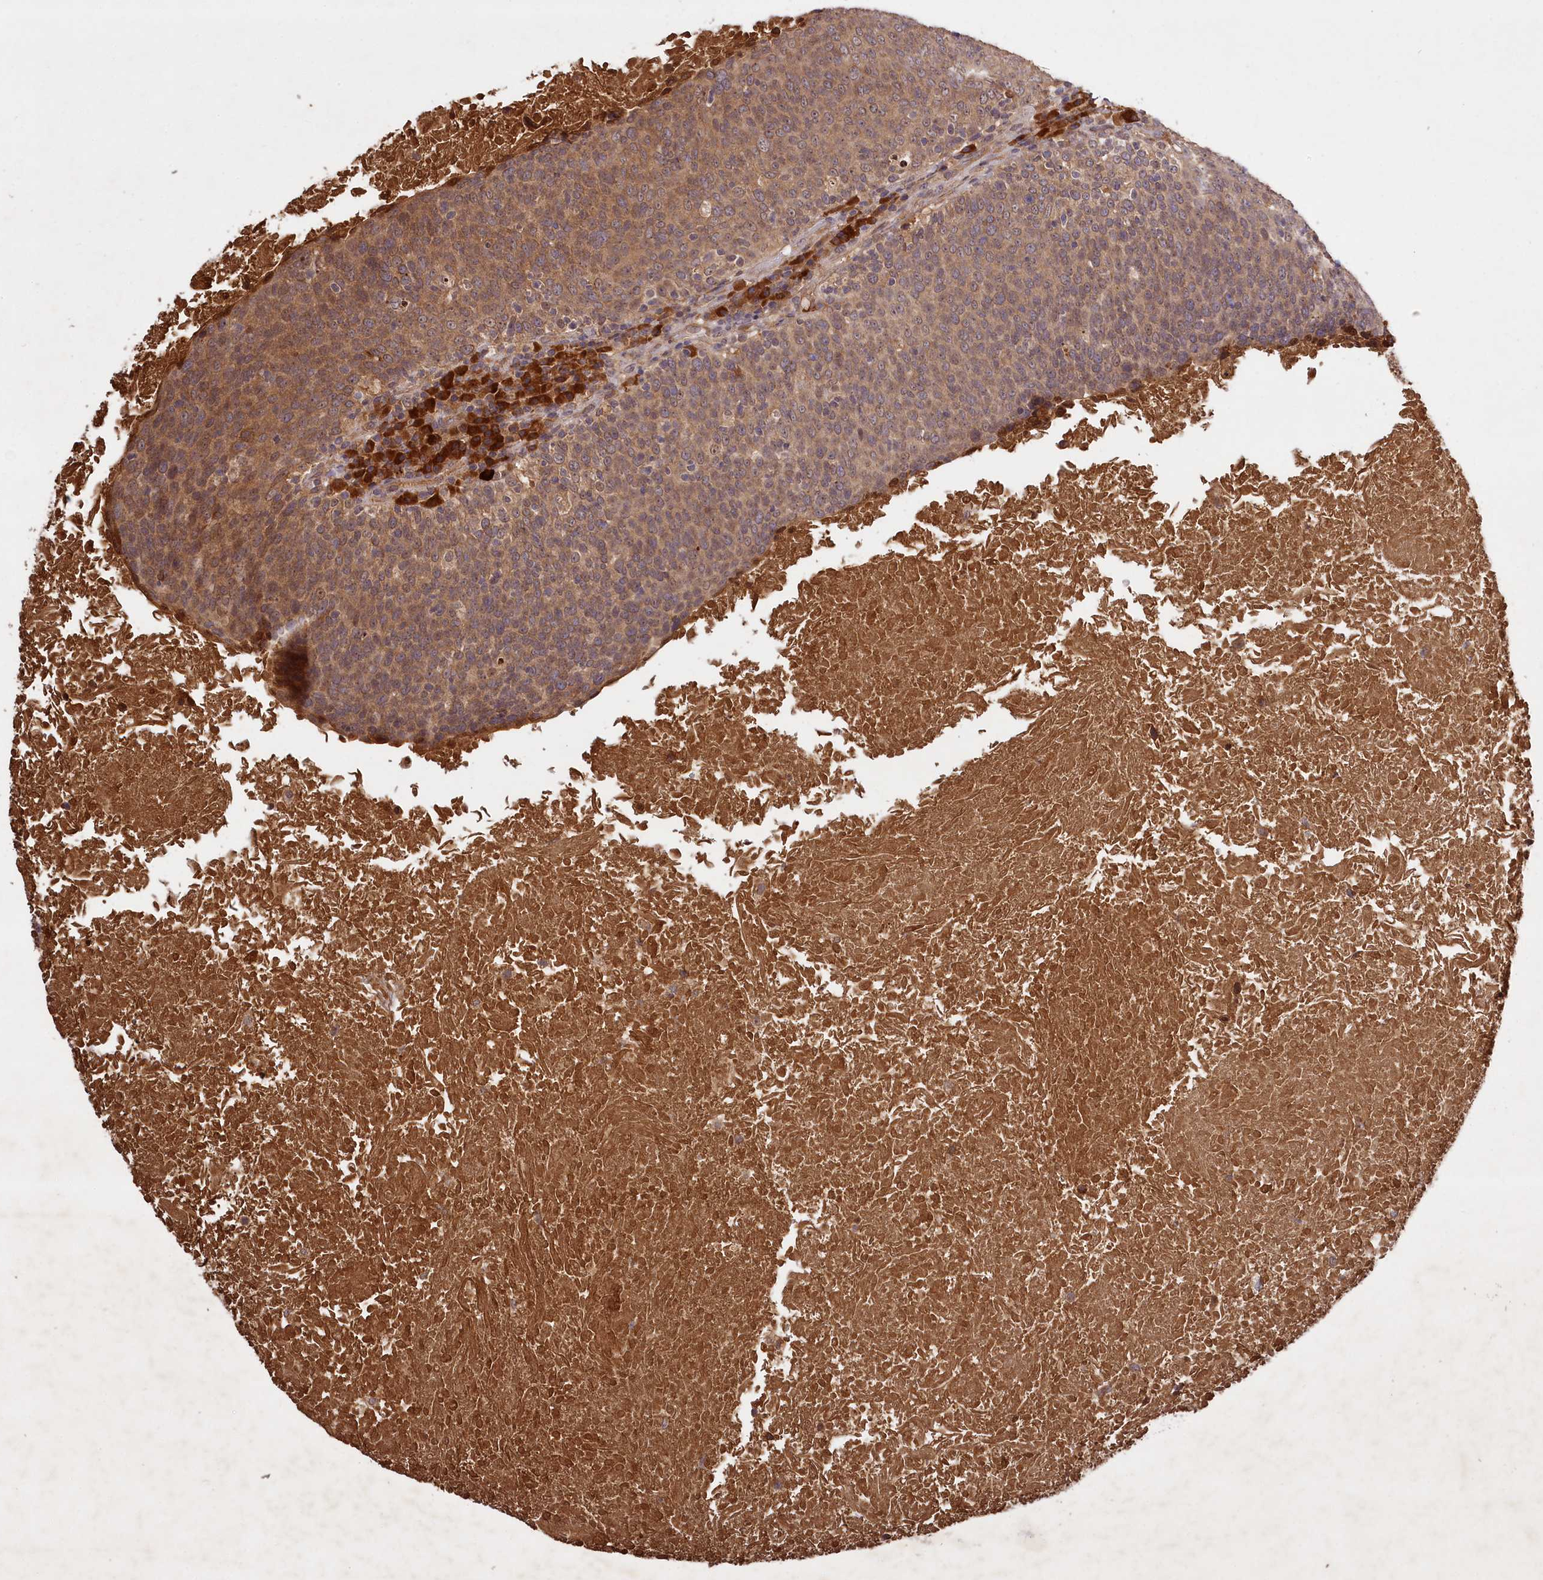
{"staining": {"intensity": "moderate", "quantity": ">75%", "location": "cytoplasmic/membranous"}, "tissue": "head and neck cancer", "cell_type": "Tumor cells", "image_type": "cancer", "snomed": [{"axis": "morphology", "description": "Squamous cell carcinoma, NOS"}, {"axis": "morphology", "description": "Squamous cell carcinoma, metastatic, NOS"}, {"axis": "topography", "description": "Lymph node"}, {"axis": "topography", "description": "Head-Neck"}], "caption": "This is an image of immunohistochemistry staining of head and neck cancer (metastatic squamous cell carcinoma), which shows moderate expression in the cytoplasmic/membranous of tumor cells.", "gene": "MCF2L2", "patient": {"sex": "male", "age": 62}}